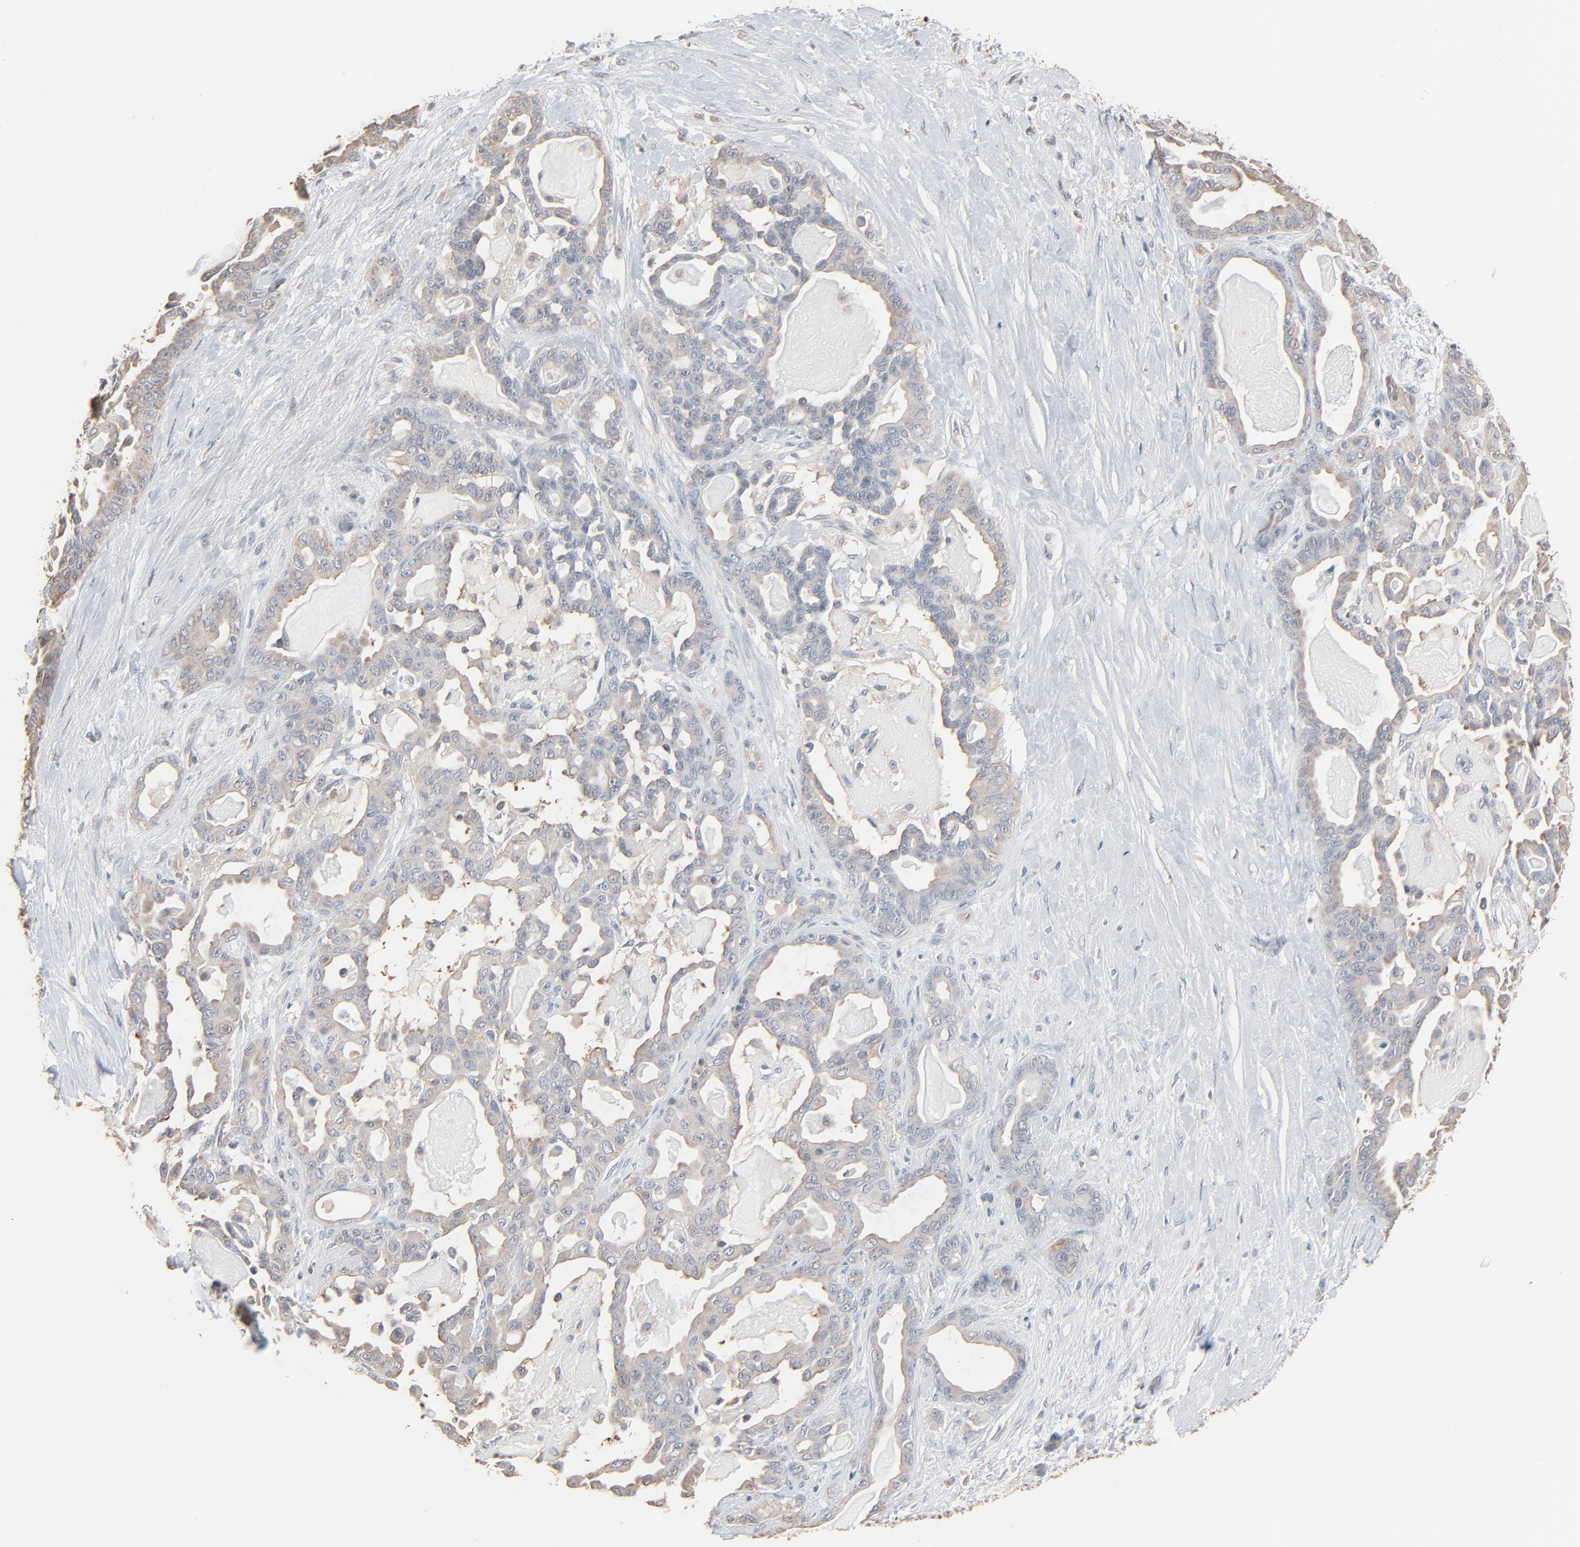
{"staining": {"intensity": "weak", "quantity": ">75%", "location": "cytoplasmic/membranous"}, "tissue": "pancreatic cancer", "cell_type": "Tumor cells", "image_type": "cancer", "snomed": [{"axis": "morphology", "description": "Adenocarcinoma, NOS"}, {"axis": "topography", "description": "Pancreas"}], "caption": "Tumor cells display low levels of weak cytoplasmic/membranous expression in about >75% of cells in pancreatic adenocarcinoma.", "gene": "CCT5", "patient": {"sex": "male", "age": 63}}